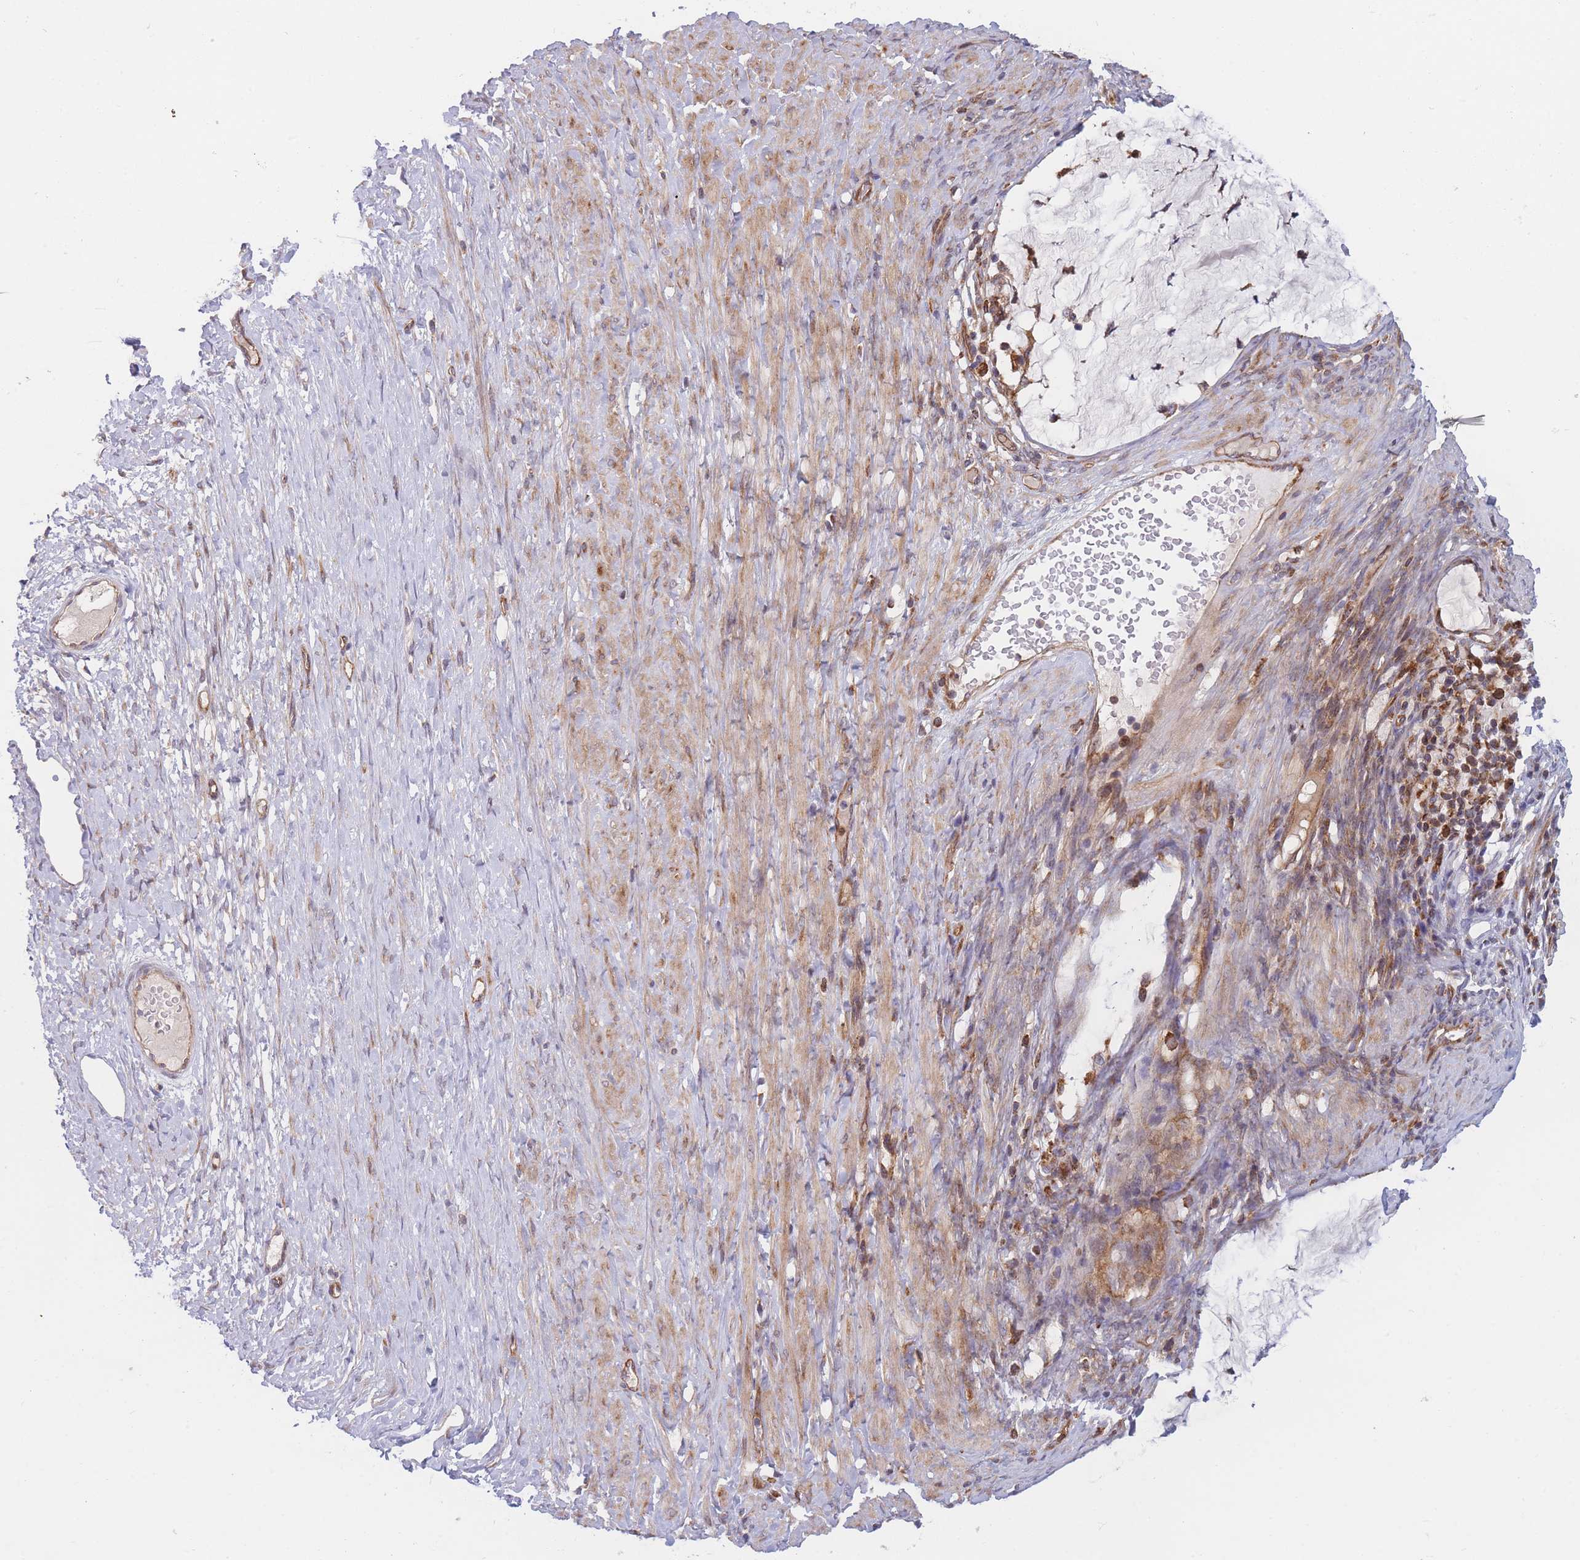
{"staining": {"intensity": "moderate", "quantity": ">75%", "location": "cytoplasmic/membranous"}, "tissue": "ovarian cancer", "cell_type": "Tumor cells", "image_type": "cancer", "snomed": [{"axis": "morphology", "description": "Cystadenocarcinoma, mucinous, NOS"}, {"axis": "topography", "description": "Ovary"}], "caption": "A histopathology image showing moderate cytoplasmic/membranous positivity in approximately >75% of tumor cells in mucinous cystadenocarcinoma (ovarian), as visualized by brown immunohistochemical staining.", "gene": "TMEM131L", "patient": {"sex": "female", "age": 61}}